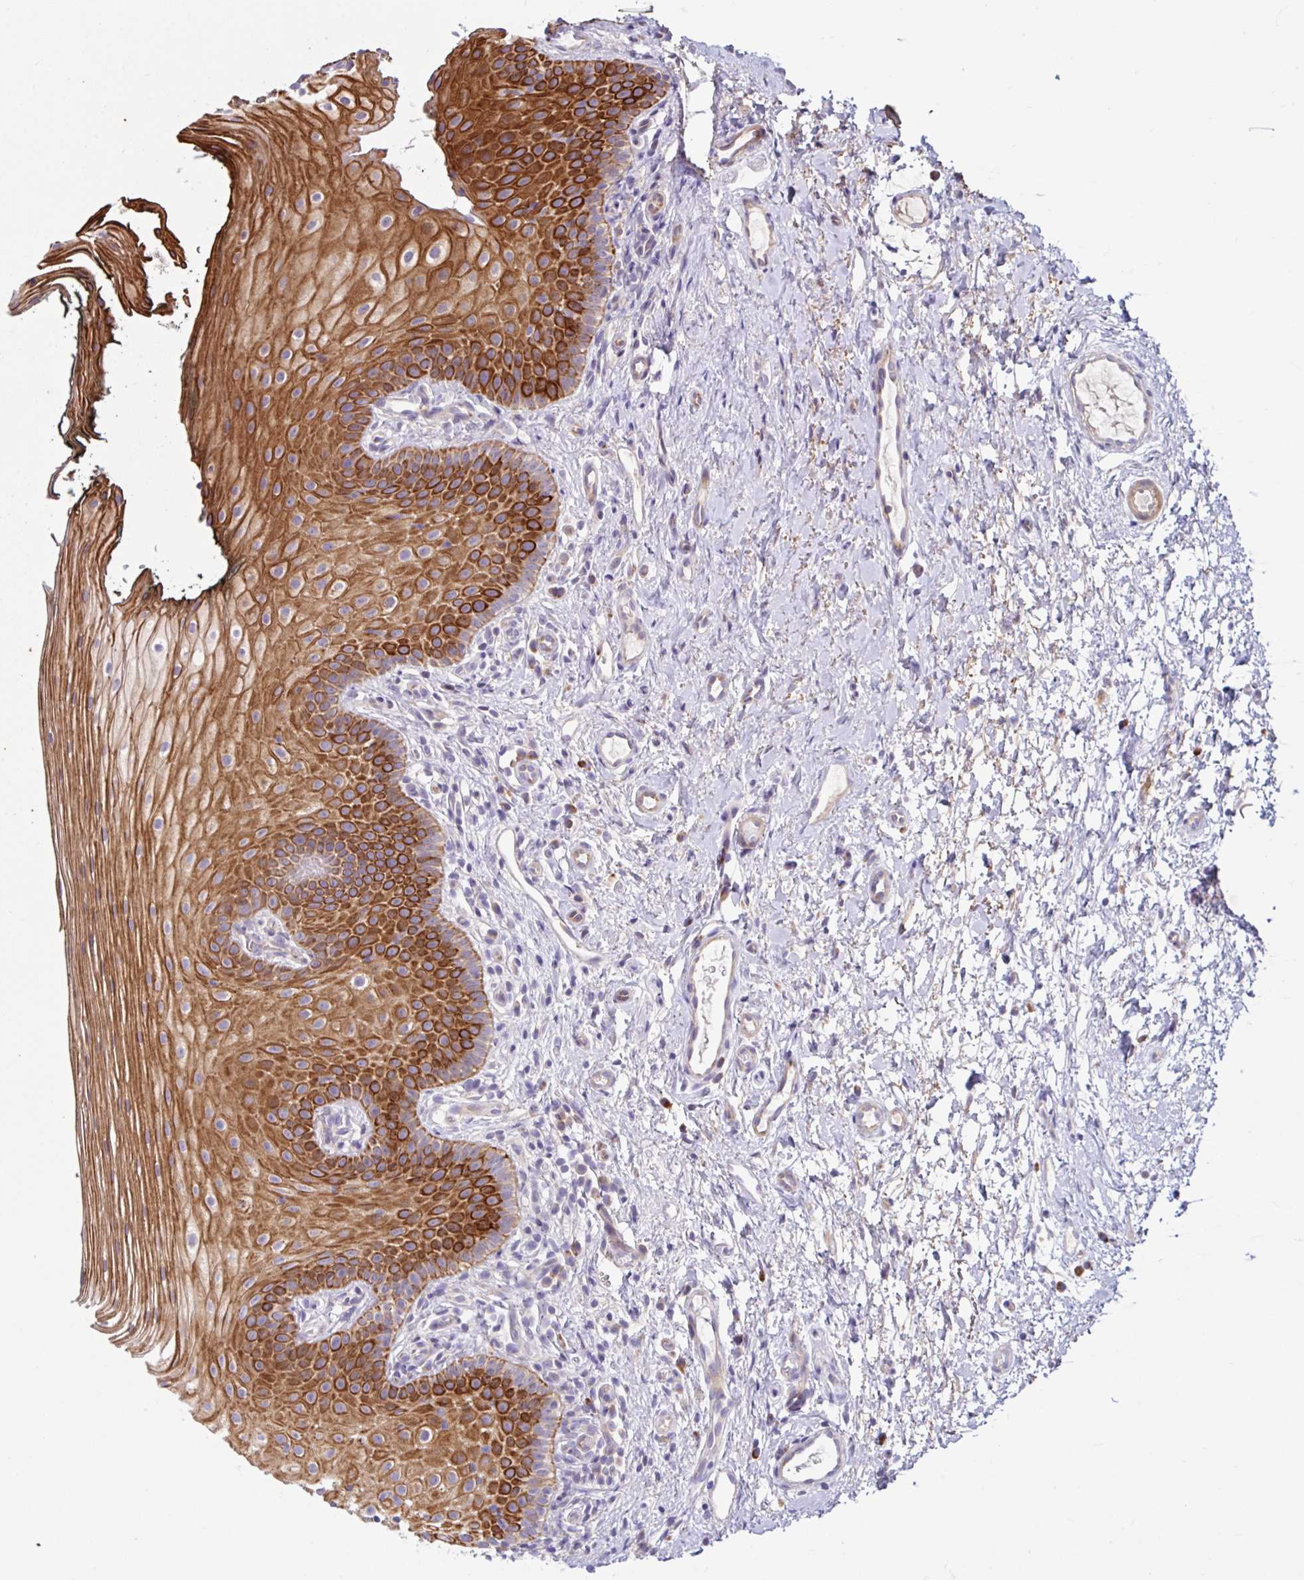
{"staining": {"intensity": "strong", "quantity": ">75%", "location": "cytoplasmic/membranous"}, "tissue": "oral mucosa", "cell_type": "Squamous epithelial cells", "image_type": "normal", "snomed": [{"axis": "morphology", "description": "Normal tissue, NOS"}, {"axis": "topography", "description": "Oral tissue"}], "caption": "DAB (3,3'-diaminobenzidine) immunohistochemical staining of unremarkable human oral mucosa reveals strong cytoplasmic/membranous protein staining in approximately >75% of squamous epithelial cells. The staining is performed using DAB (3,3'-diaminobenzidine) brown chromogen to label protein expression. The nuclei are counter-stained blue using hematoxylin.", "gene": "NTPCR", "patient": {"sex": "male", "age": 75}}